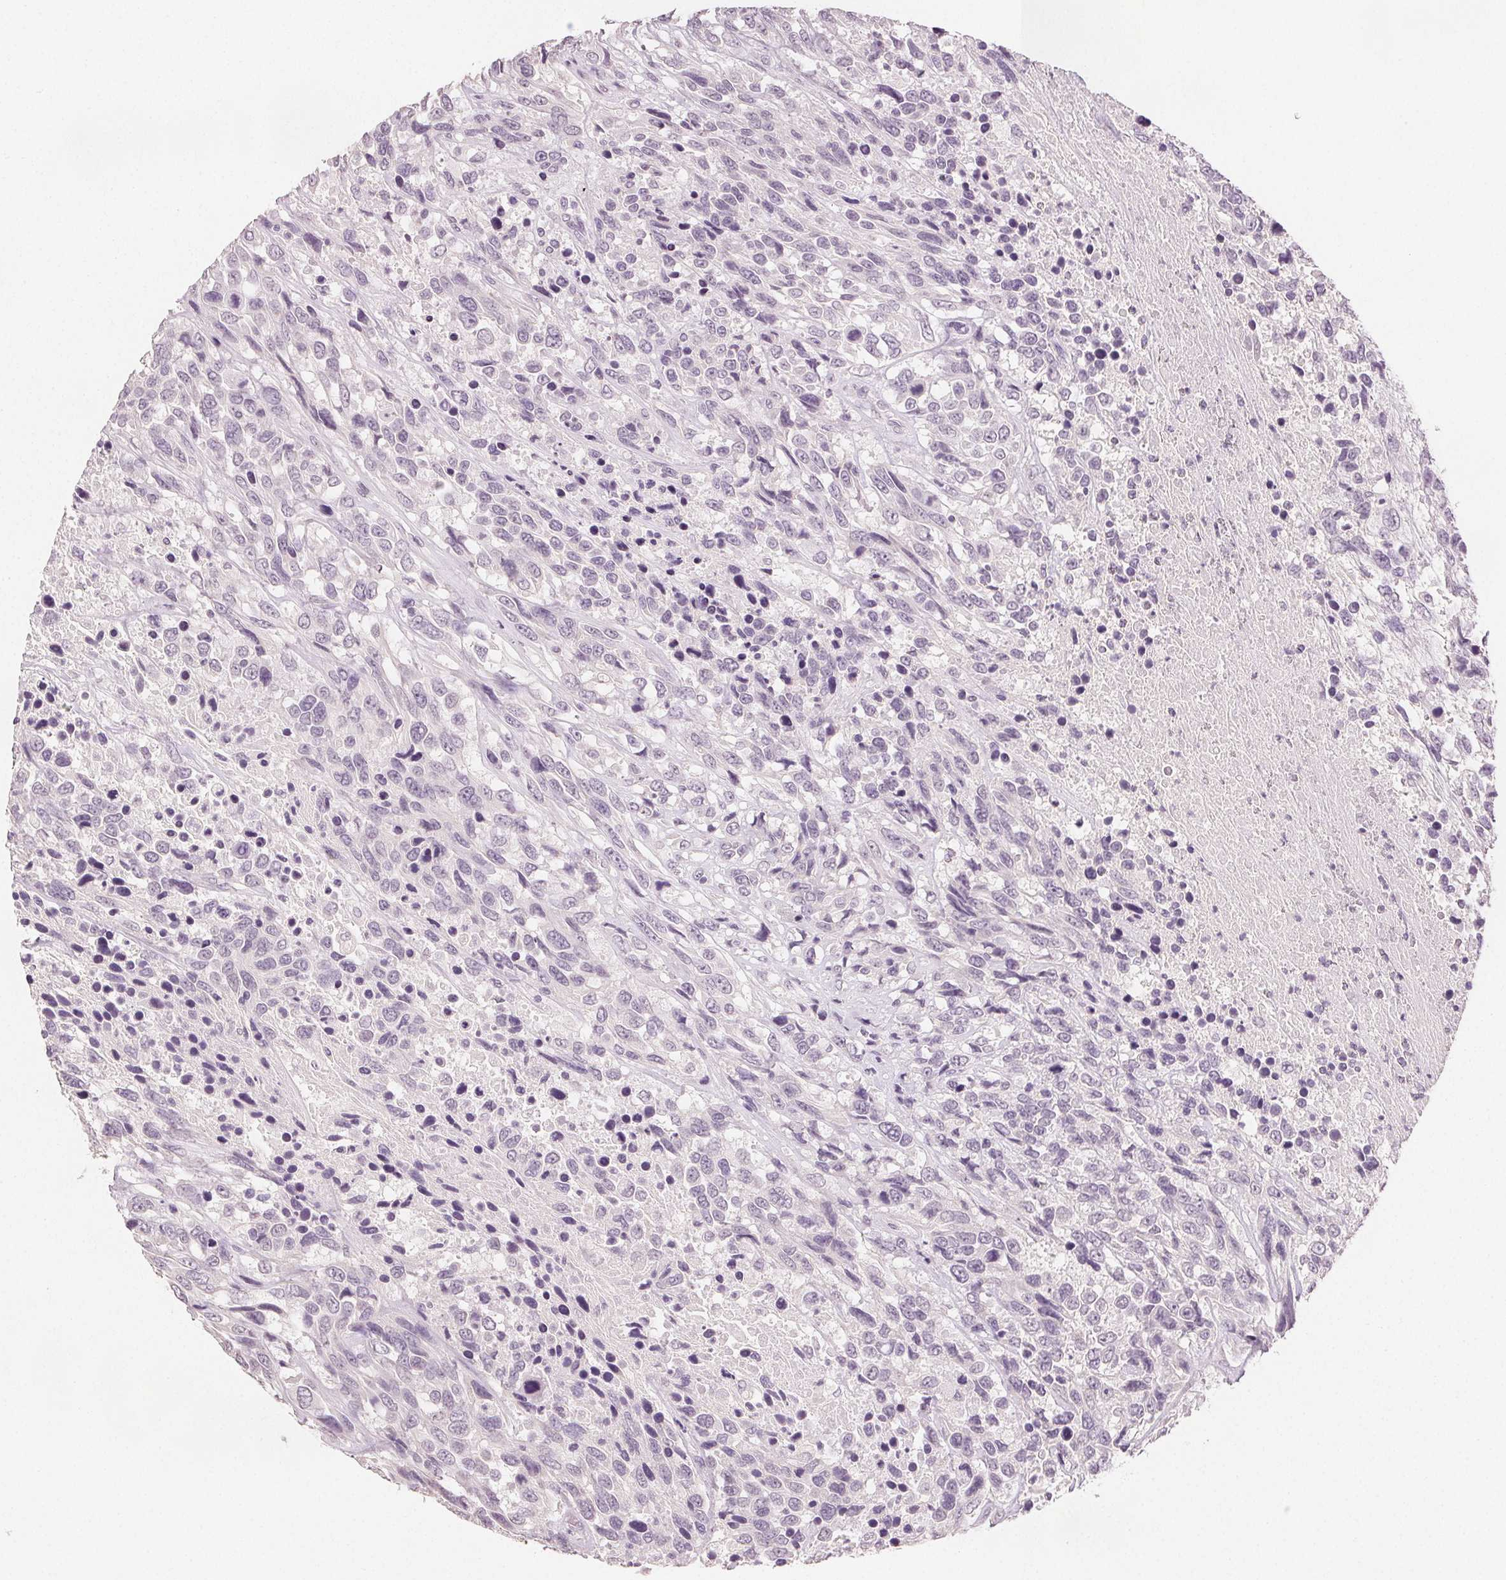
{"staining": {"intensity": "negative", "quantity": "none", "location": "none"}, "tissue": "urothelial cancer", "cell_type": "Tumor cells", "image_type": "cancer", "snomed": [{"axis": "morphology", "description": "Urothelial carcinoma, High grade"}, {"axis": "topography", "description": "Urinary bladder"}], "caption": "This is an IHC photomicrograph of human high-grade urothelial carcinoma. There is no positivity in tumor cells.", "gene": "SCGN", "patient": {"sex": "female", "age": 70}}